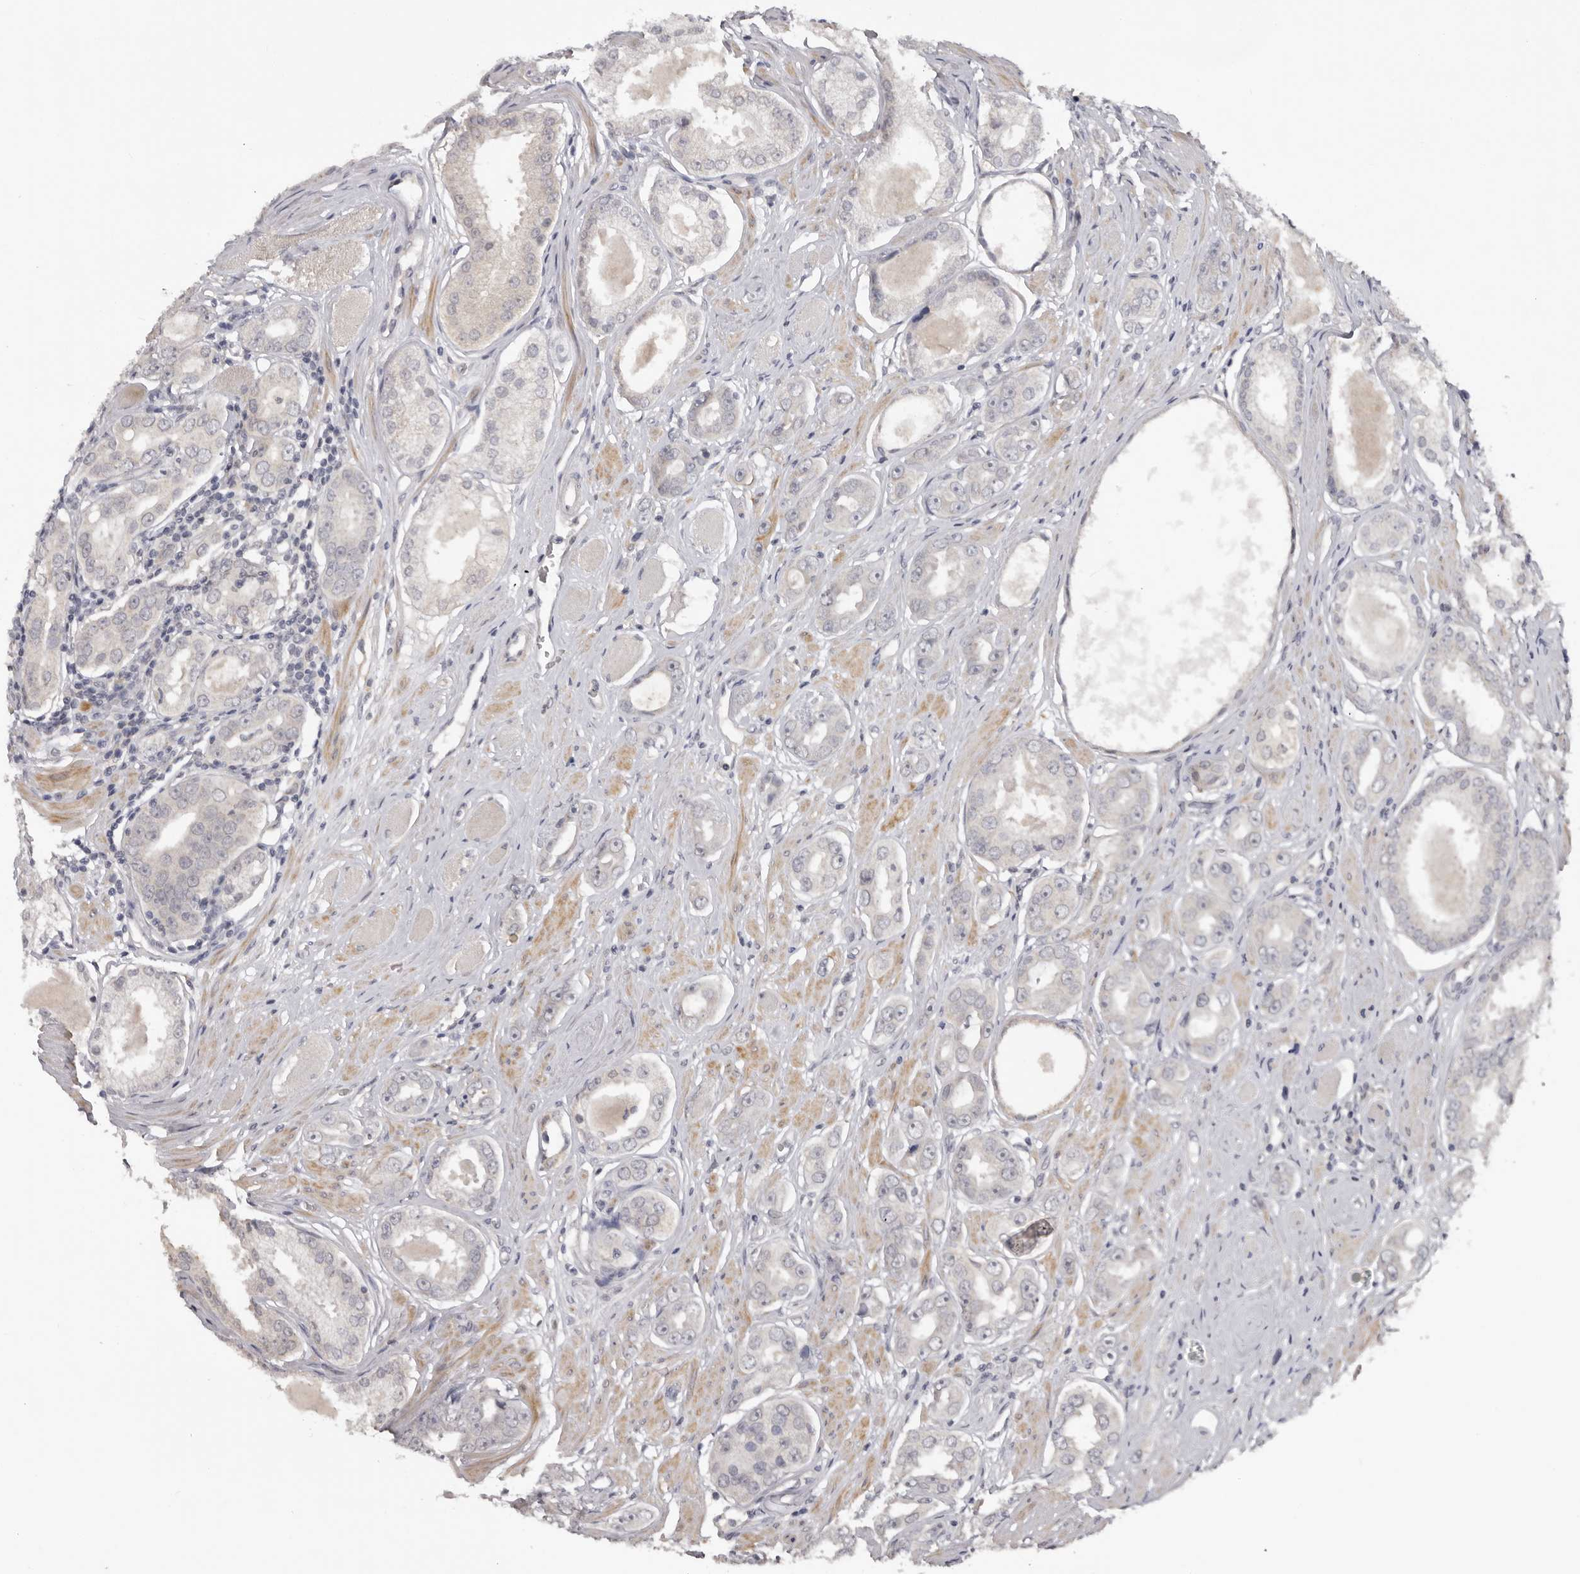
{"staining": {"intensity": "negative", "quantity": "none", "location": "none"}, "tissue": "prostate cancer", "cell_type": "Tumor cells", "image_type": "cancer", "snomed": [{"axis": "morphology", "description": "Adenocarcinoma, Medium grade"}, {"axis": "topography", "description": "Prostate"}], "caption": "DAB (3,3'-diaminobenzidine) immunohistochemical staining of human medium-grade adenocarcinoma (prostate) demonstrates no significant positivity in tumor cells. (Immunohistochemistry, brightfield microscopy, high magnification).", "gene": "TNR", "patient": {"sex": "male", "age": 53}}